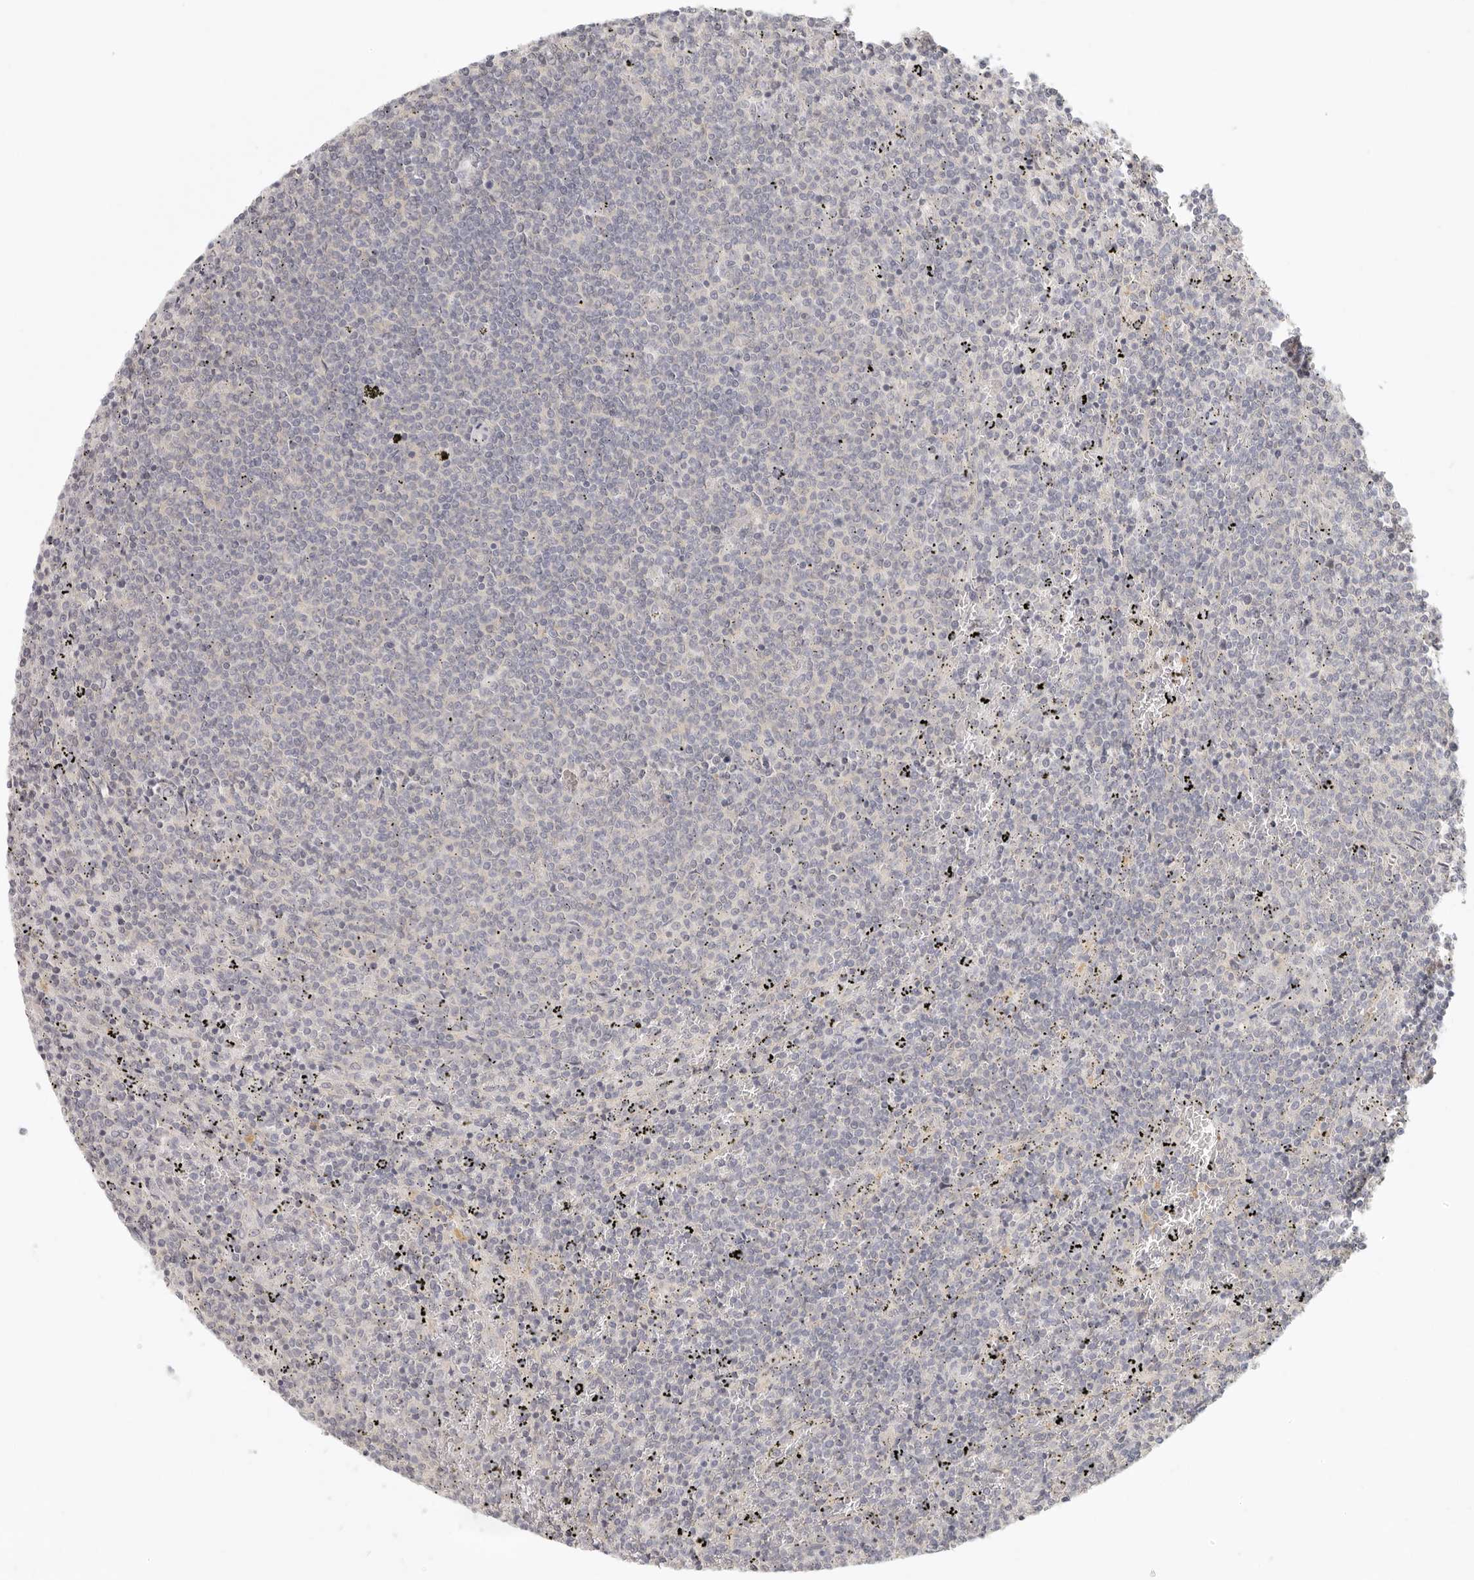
{"staining": {"intensity": "negative", "quantity": "none", "location": "none"}, "tissue": "lymphoma", "cell_type": "Tumor cells", "image_type": "cancer", "snomed": [{"axis": "morphology", "description": "Malignant lymphoma, non-Hodgkin's type, Low grade"}, {"axis": "topography", "description": "Spleen"}], "caption": "DAB (3,3'-diaminobenzidine) immunohistochemical staining of human low-grade malignant lymphoma, non-Hodgkin's type exhibits no significant positivity in tumor cells.", "gene": "AHDC1", "patient": {"sex": "female", "age": 50}}